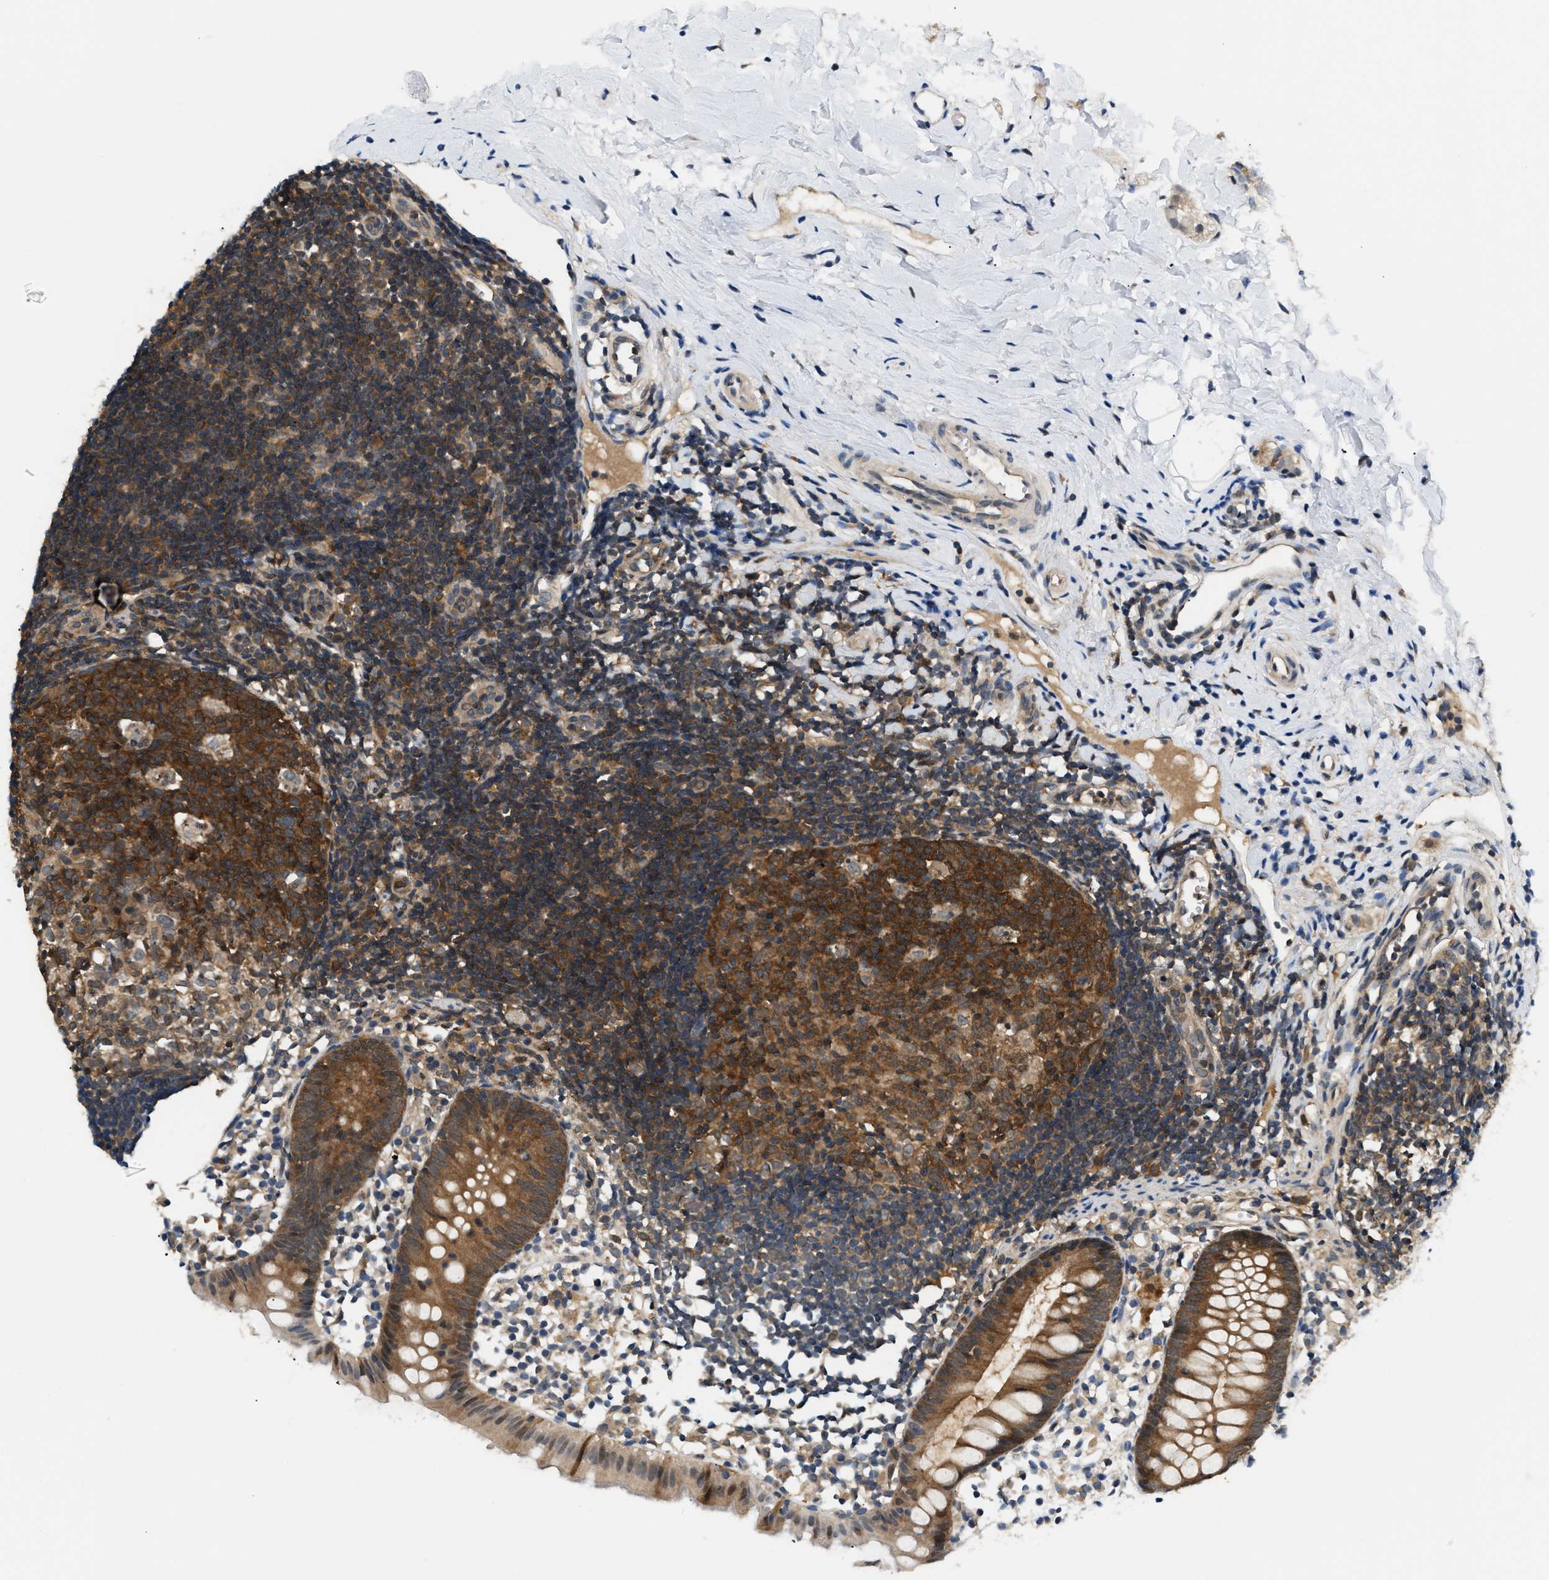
{"staining": {"intensity": "strong", "quantity": ">75%", "location": "cytoplasmic/membranous,nuclear"}, "tissue": "appendix", "cell_type": "Glandular cells", "image_type": "normal", "snomed": [{"axis": "morphology", "description": "Normal tissue, NOS"}, {"axis": "topography", "description": "Appendix"}], "caption": "Strong cytoplasmic/membranous,nuclear protein staining is seen in about >75% of glandular cells in appendix.", "gene": "EIF4EBP2", "patient": {"sex": "female", "age": 20}}